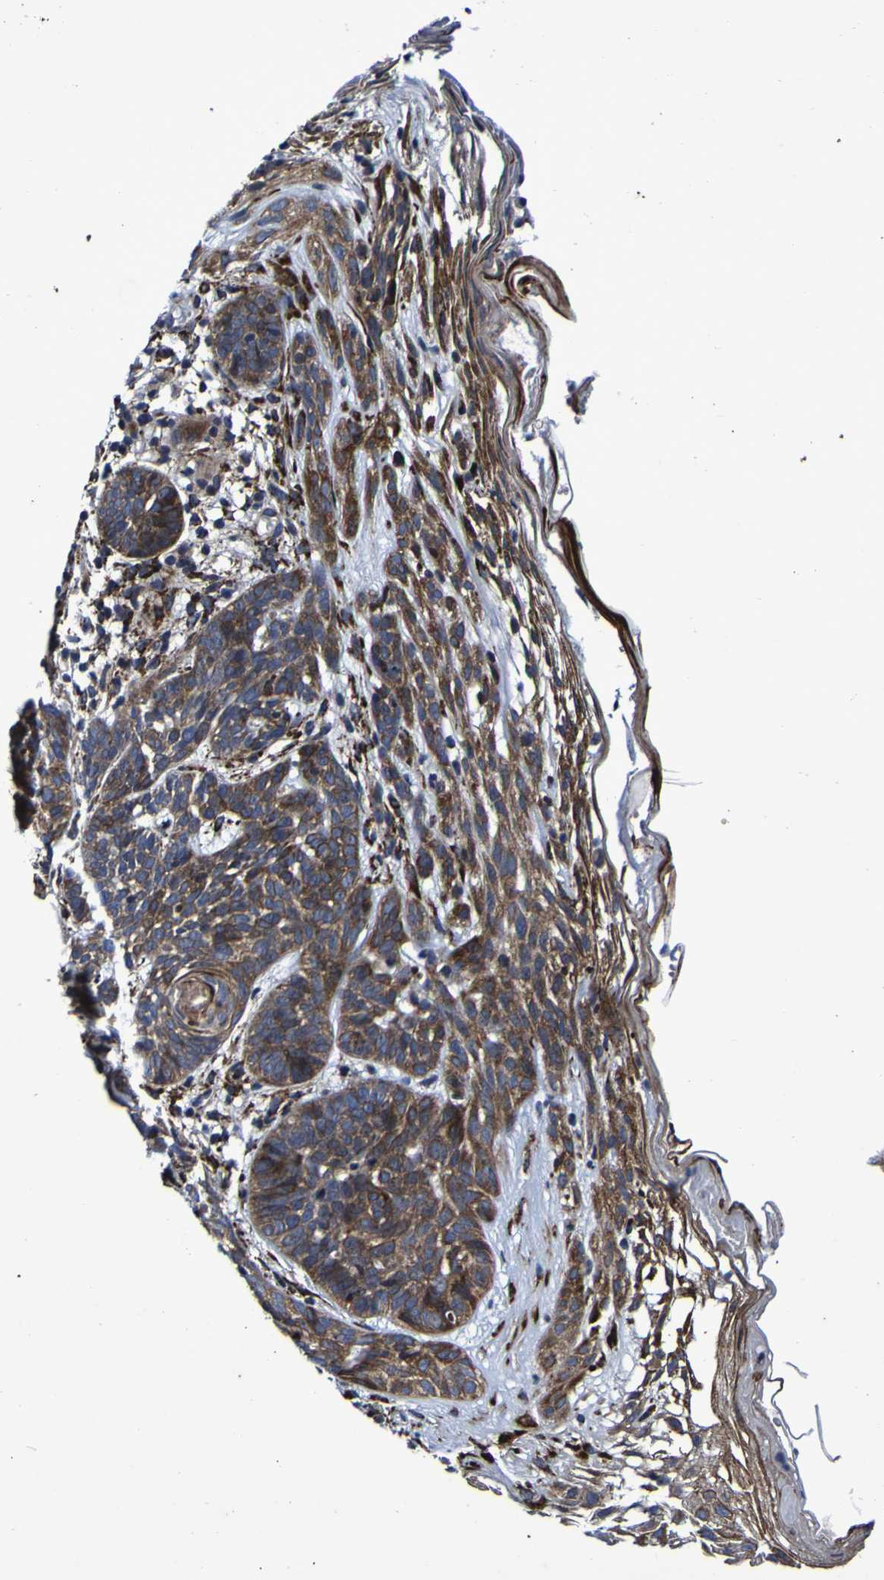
{"staining": {"intensity": "moderate", "quantity": ">75%", "location": "cytoplasmic/membranous"}, "tissue": "skin cancer", "cell_type": "Tumor cells", "image_type": "cancer", "snomed": [{"axis": "morphology", "description": "Basal cell carcinoma"}, {"axis": "topography", "description": "Skin"}], "caption": "A high-resolution histopathology image shows IHC staining of skin cancer (basal cell carcinoma), which shows moderate cytoplasmic/membranous staining in about >75% of tumor cells.", "gene": "P3H1", "patient": {"sex": "female", "age": 70}}